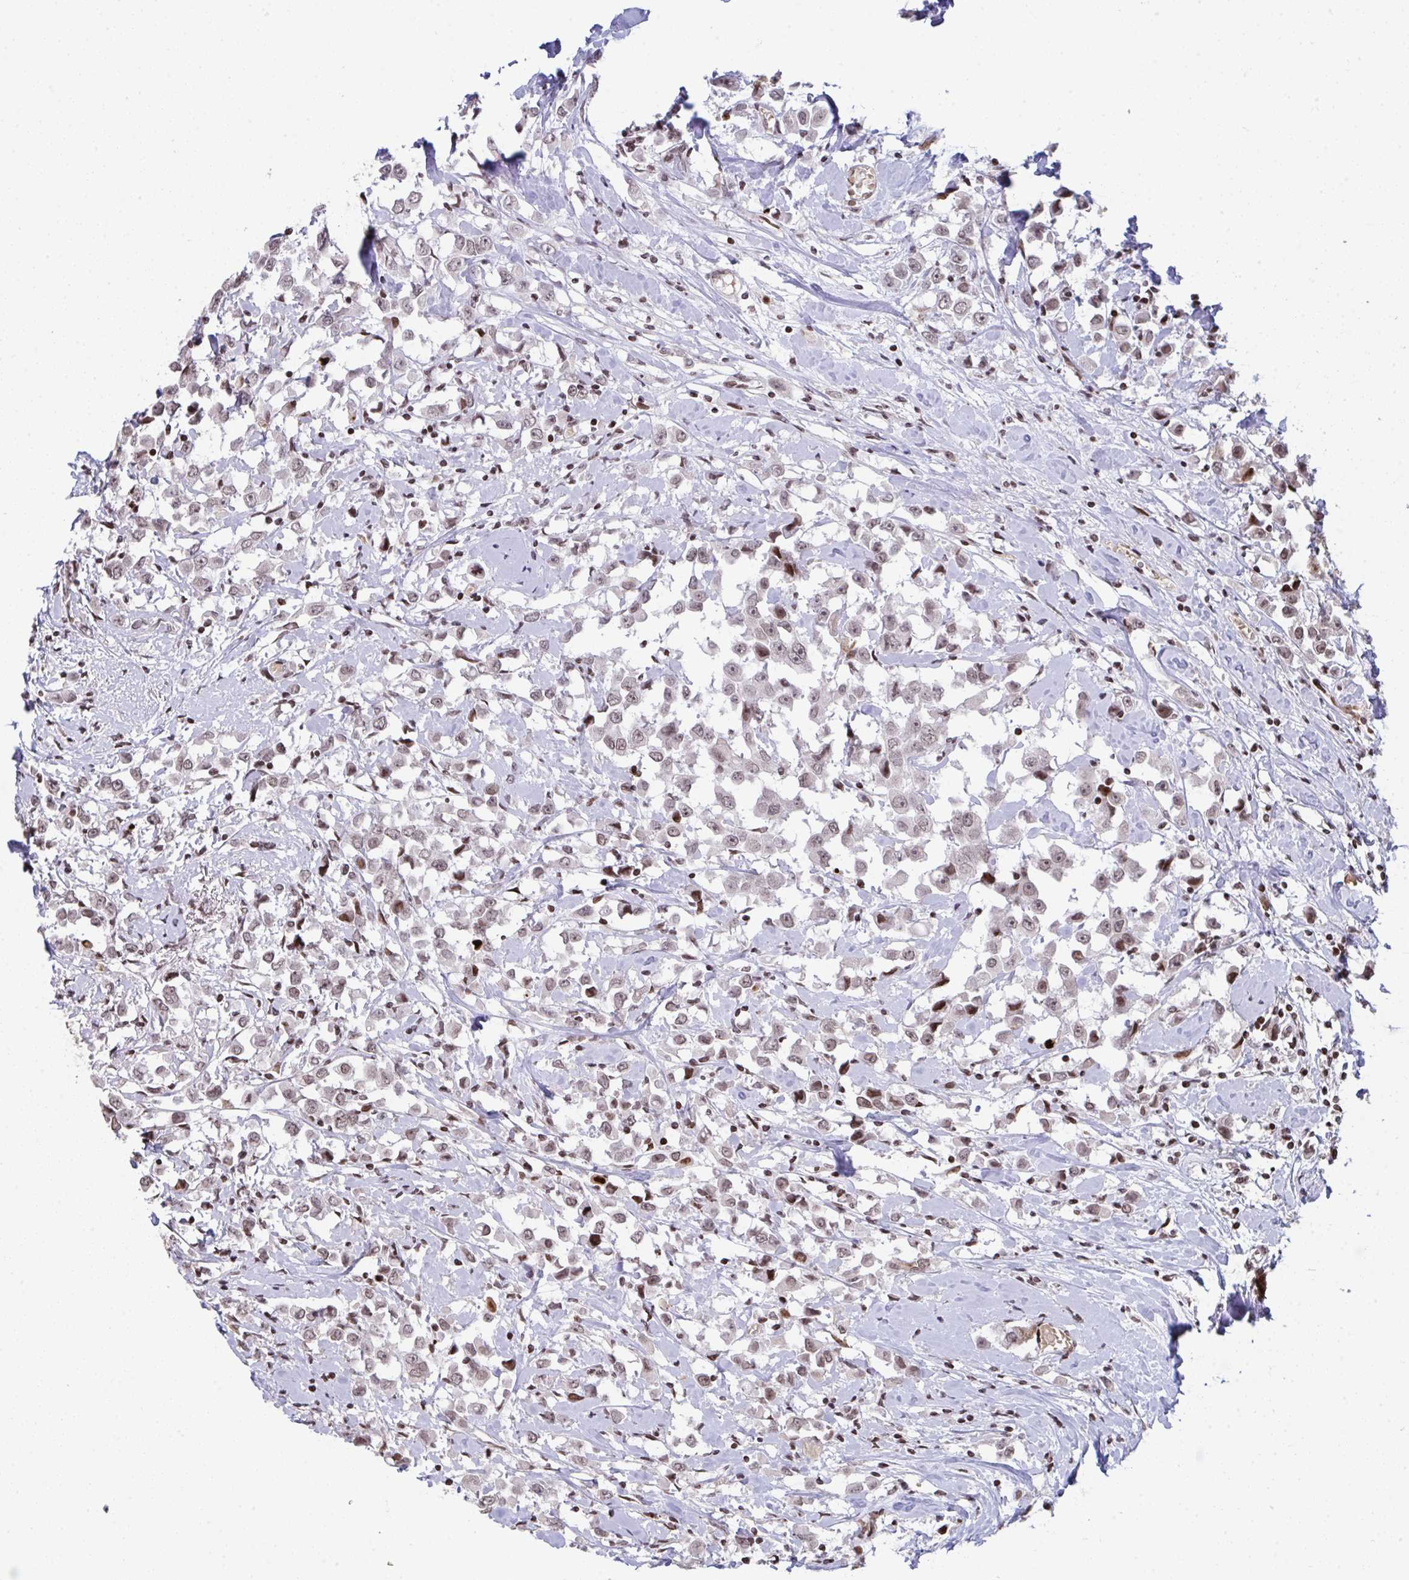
{"staining": {"intensity": "weak", "quantity": "25%-75%", "location": "nuclear"}, "tissue": "breast cancer", "cell_type": "Tumor cells", "image_type": "cancer", "snomed": [{"axis": "morphology", "description": "Duct carcinoma"}, {"axis": "topography", "description": "Breast"}], "caption": "A photomicrograph of human infiltrating ductal carcinoma (breast) stained for a protein shows weak nuclear brown staining in tumor cells. (DAB (3,3'-diaminobenzidine) = brown stain, brightfield microscopy at high magnification).", "gene": "NIP7", "patient": {"sex": "female", "age": 61}}